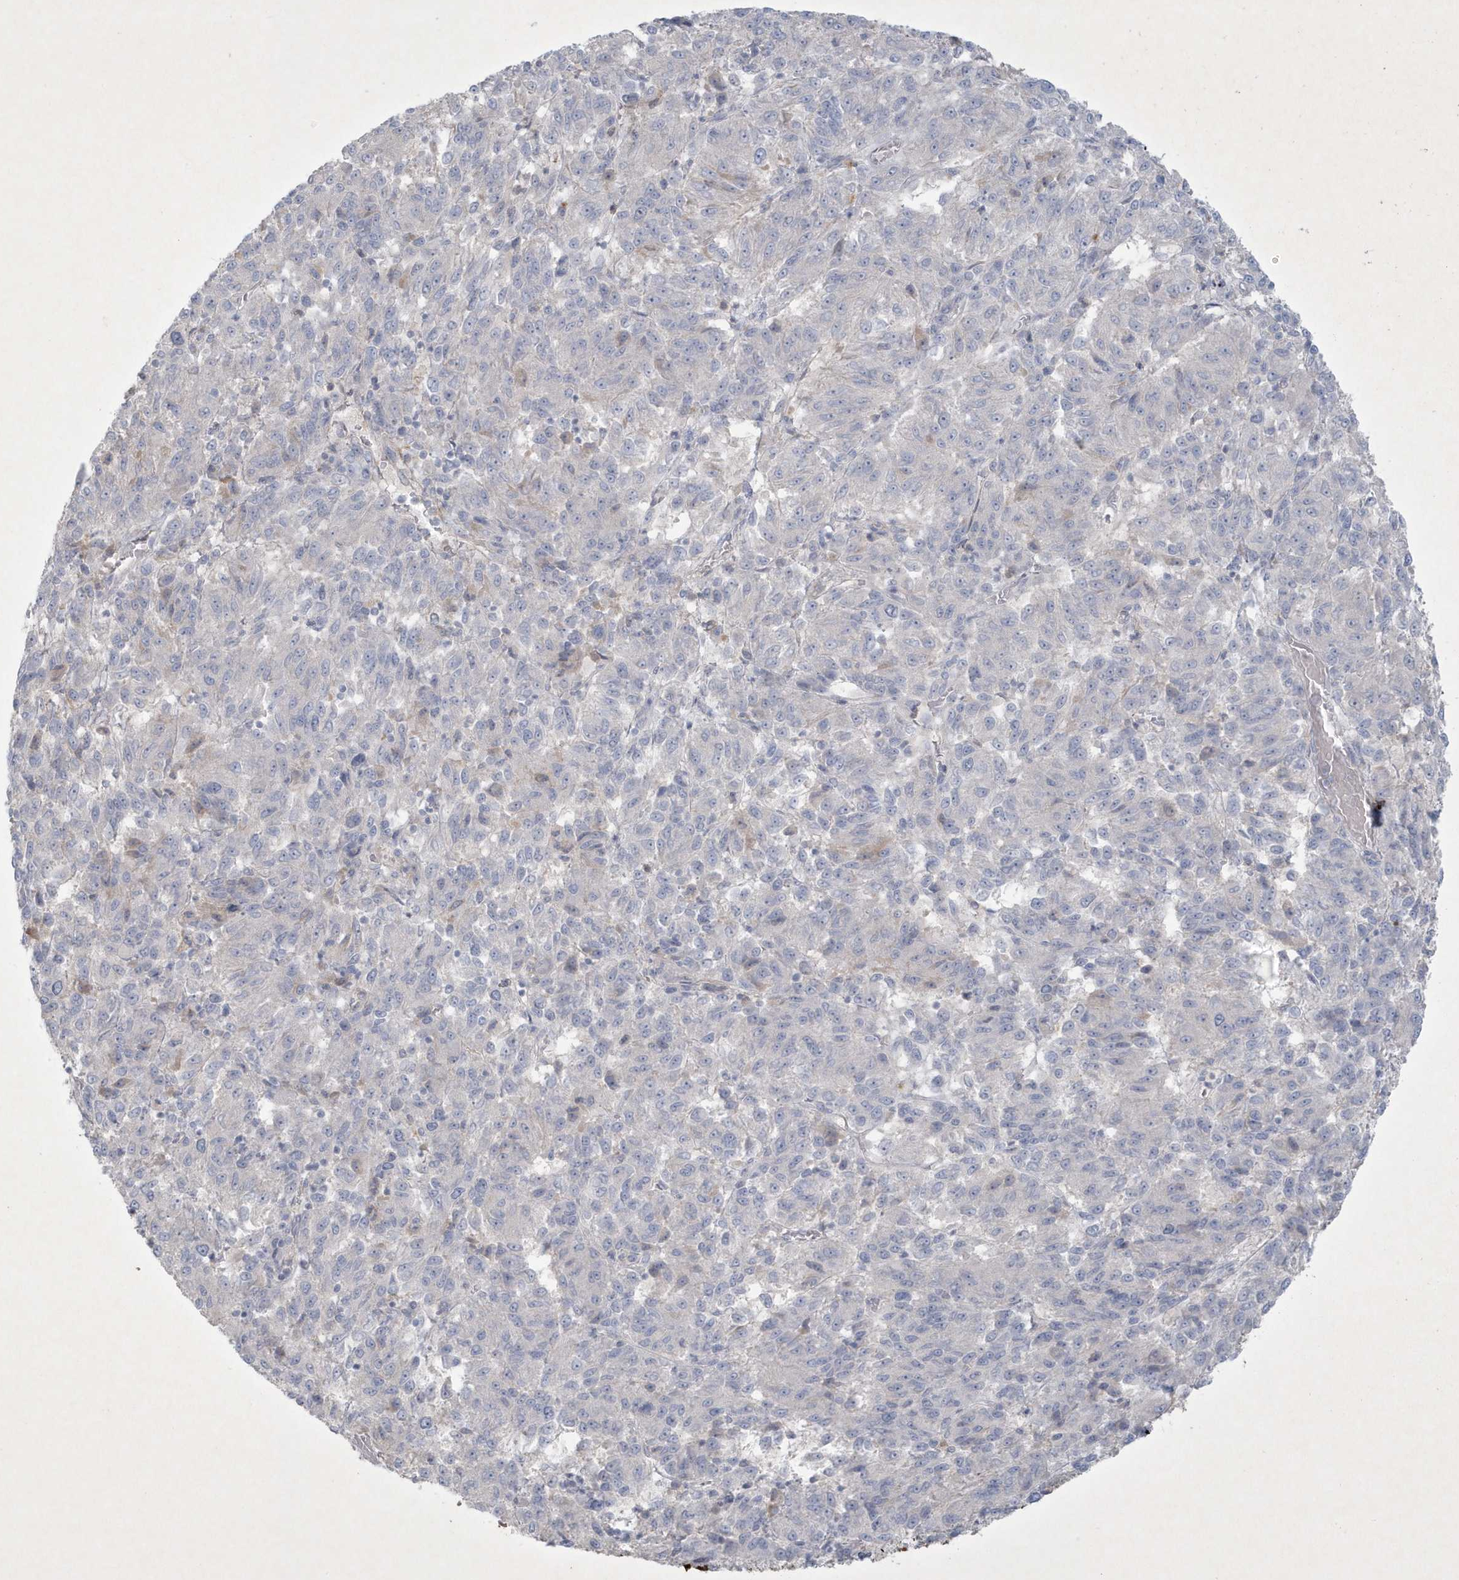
{"staining": {"intensity": "negative", "quantity": "none", "location": "none"}, "tissue": "melanoma", "cell_type": "Tumor cells", "image_type": "cancer", "snomed": [{"axis": "morphology", "description": "Malignant melanoma, Metastatic site"}, {"axis": "topography", "description": "Lung"}], "caption": "Malignant melanoma (metastatic site) was stained to show a protein in brown. There is no significant staining in tumor cells. (Brightfield microscopy of DAB immunohistochemistry at high magnification).", "gene": "CCDC24", "patient": {"sex": "male", "age": 64}}